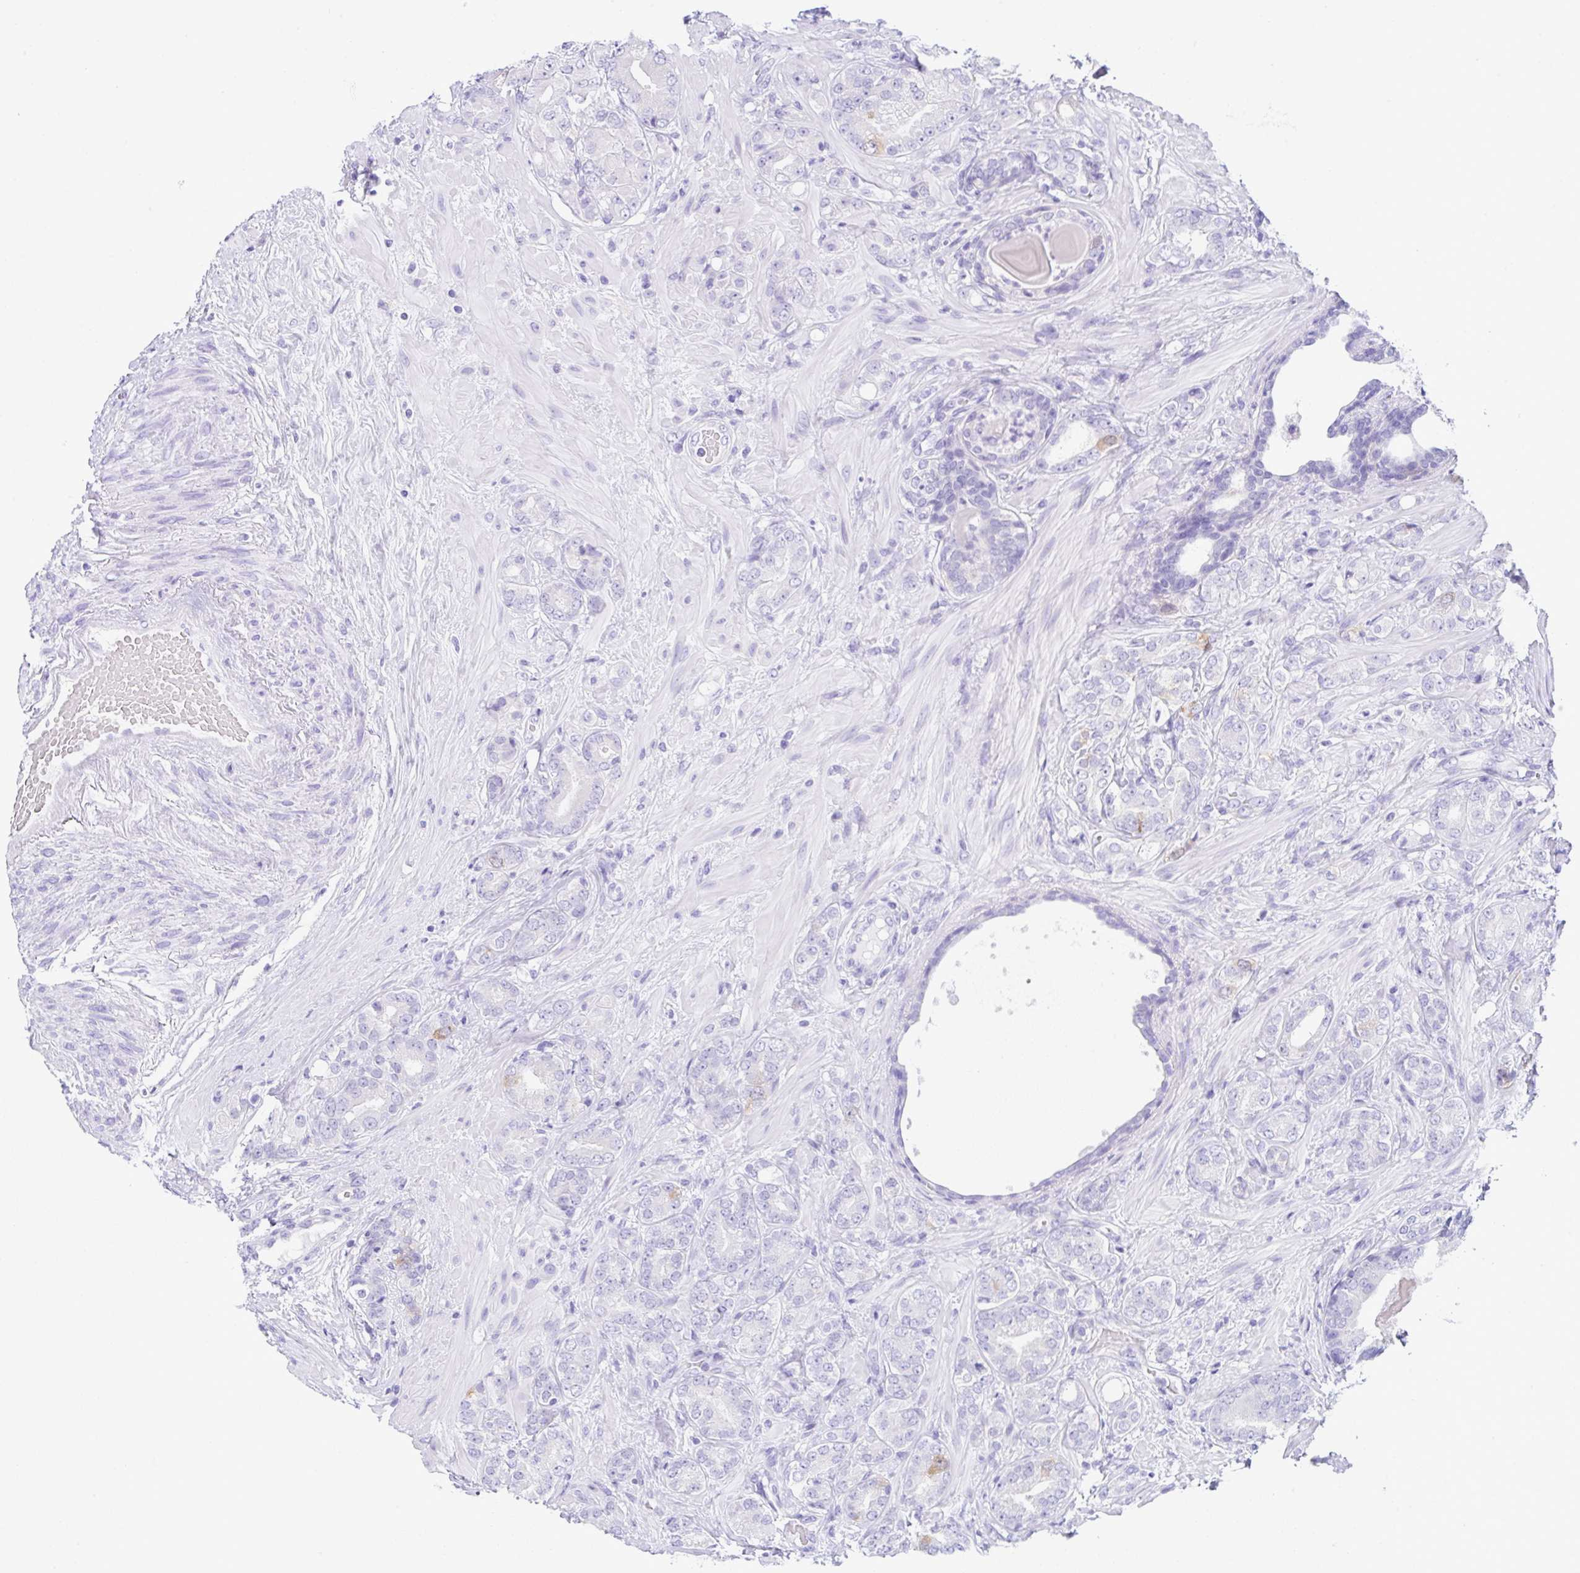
{"staining": {"intensity": "negative", "quantity": "none", "location": "none"}, "tissue": "prostate cancer", "cell_type": "Tumor cells", "image_type": "cancer", "snomed": [{"axis": "morphology", "description": "Adenocarcinoma, High grade"}, {"axis": "topography", "description": "Prostate"}], "caption": "Prostate cancer was stained to show a protein in brown. There is no significant staining in tumor cells.", "gene": "RRM2", "patient": {"sex": "male", "age": 62}}